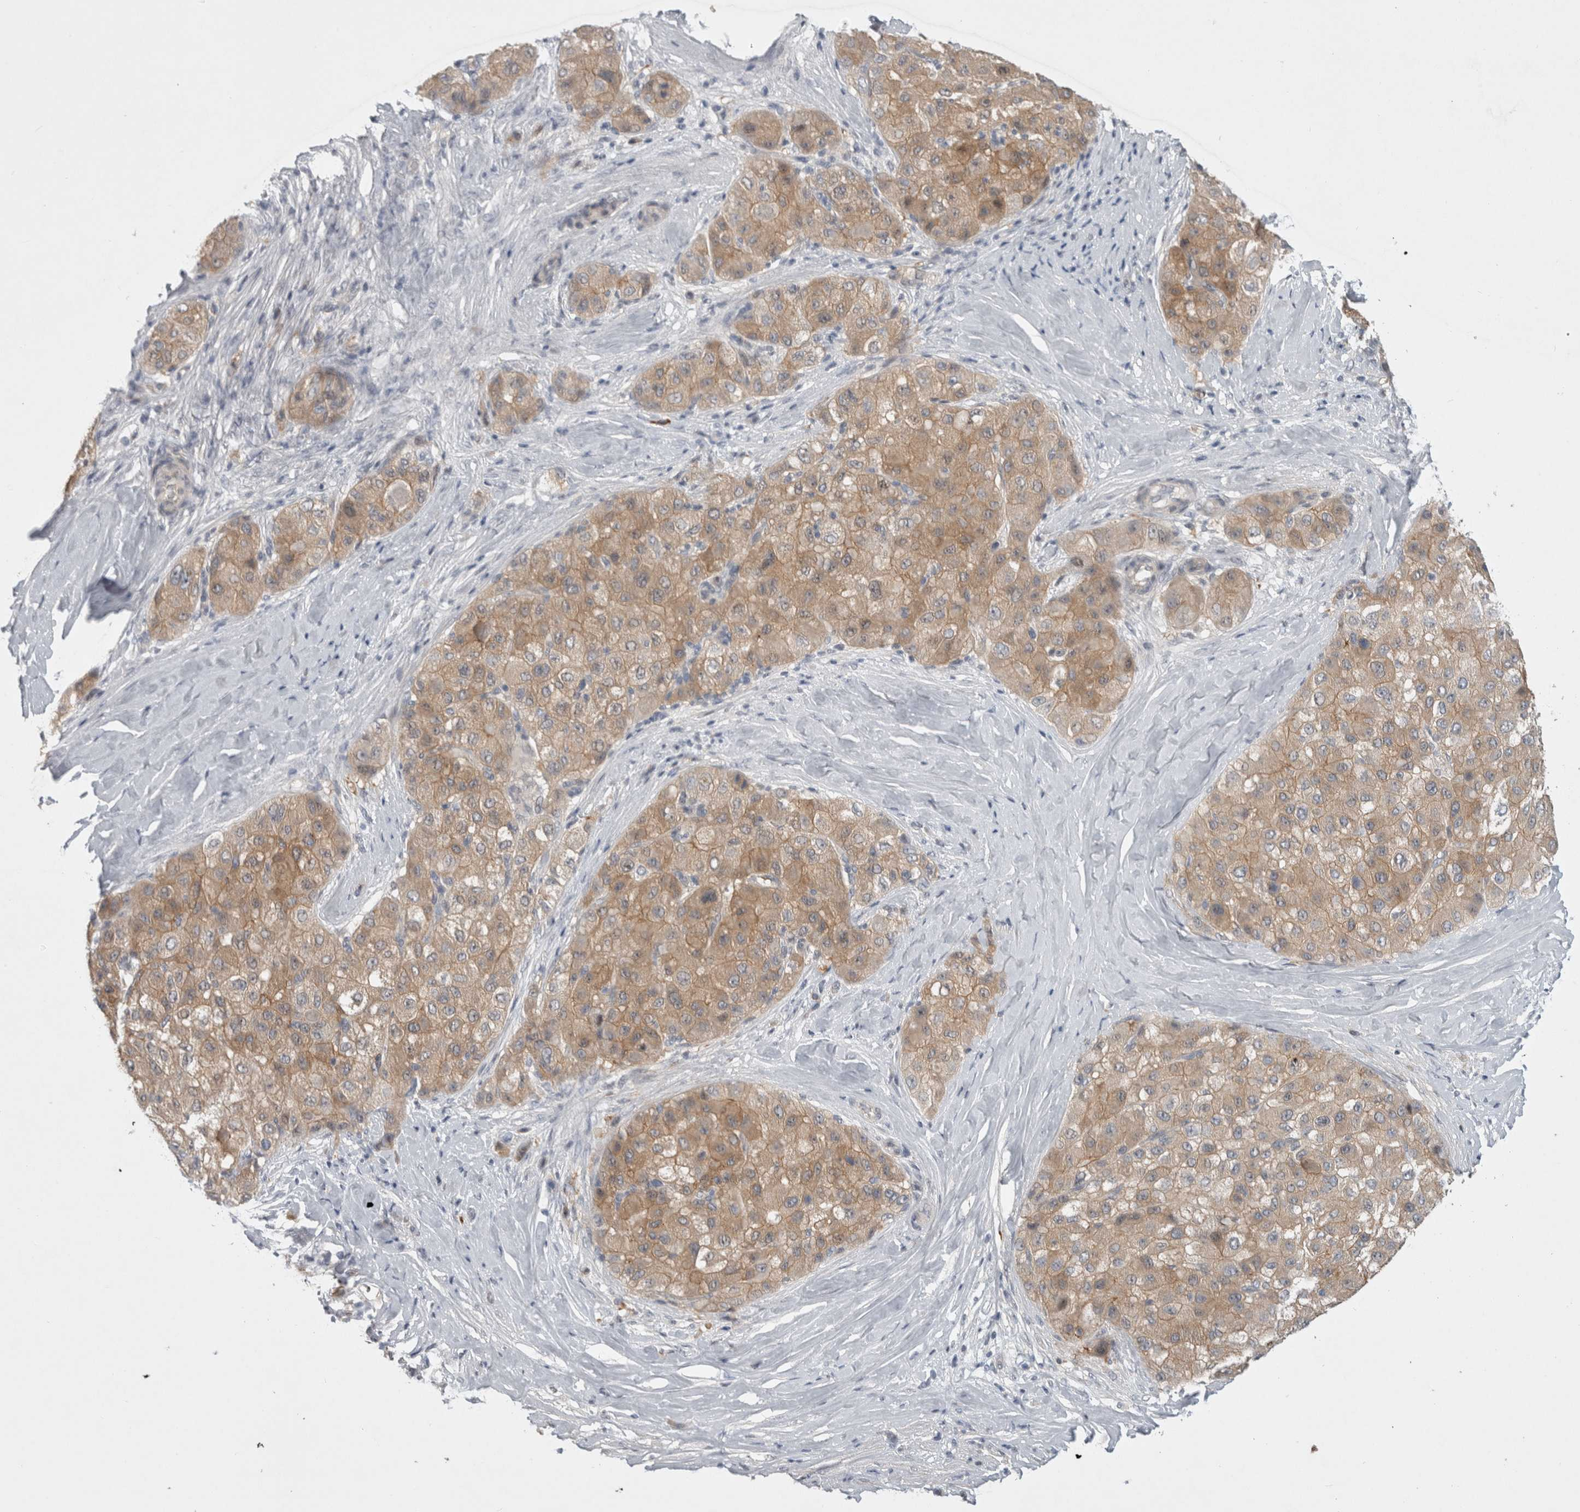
{"staining": {"intensity": "moderate", "quantity": ">75%", "location": "cytoplasmic/membranous"}, "tissue": "liver cancer", "cell_type": "Tumor cells", "image_type": "cancer", "snomed": [{"axis": "morphology", "description": "Carcinoma, Hepatocellular, NOS"}, {"axis": "topography", "description": "Liver"}], "caption": "Immunohistochemistry (IHC) of human hepatocellular carcinoma (liver) exhibits medium levels of moderate cytoplasmic/membranous expression in approximately >75% of tumor cells. (DAB IHC, brown staining for protein, blue staining for nuclei).", "gene": "CERS3", "patient": {"sex": "male", "age": 80}}